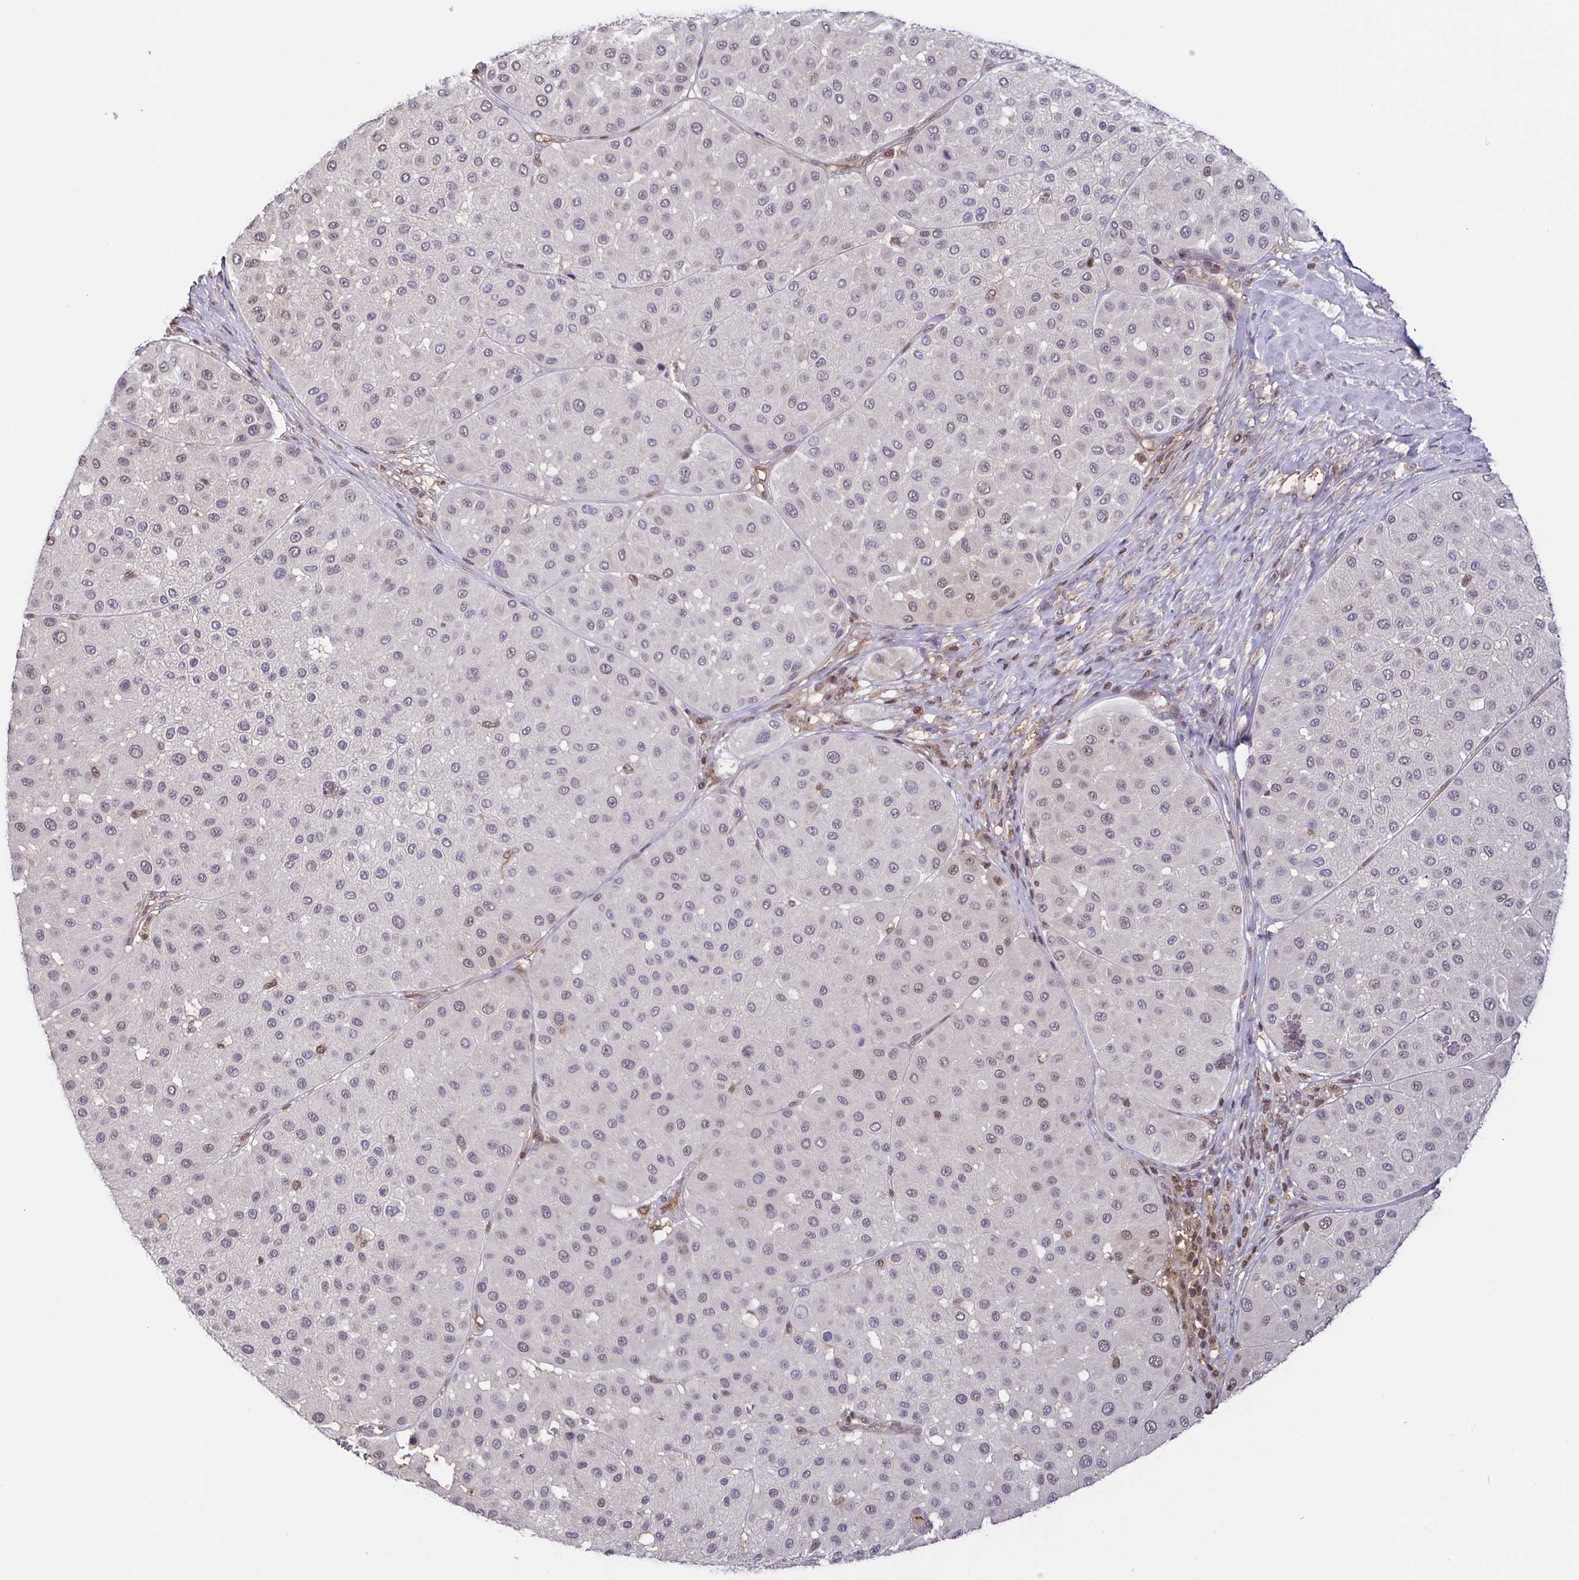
{"staining": {"intensity": "weak", "quantity": "<25%", "location": "nuclear"}, "tissue": "melanoma", "cell_type": "Tumor cells", "image_type": "cancer", "snomed": [{"axis": "morphology", "description": "Malignant melanoma, Metastatic site"}, {"axis": "topography", "description": "Smooth muscle"}], "caption": "Histopathology image shows no protein positivity in tumor cells of melanoma tissue. (DAB (3,3'-diaminobenzidine) IHC visualized using brightfield microscopy, high magnification).", "gene": "PSMB9", "patient": {"sex": "male", "age": 41}}